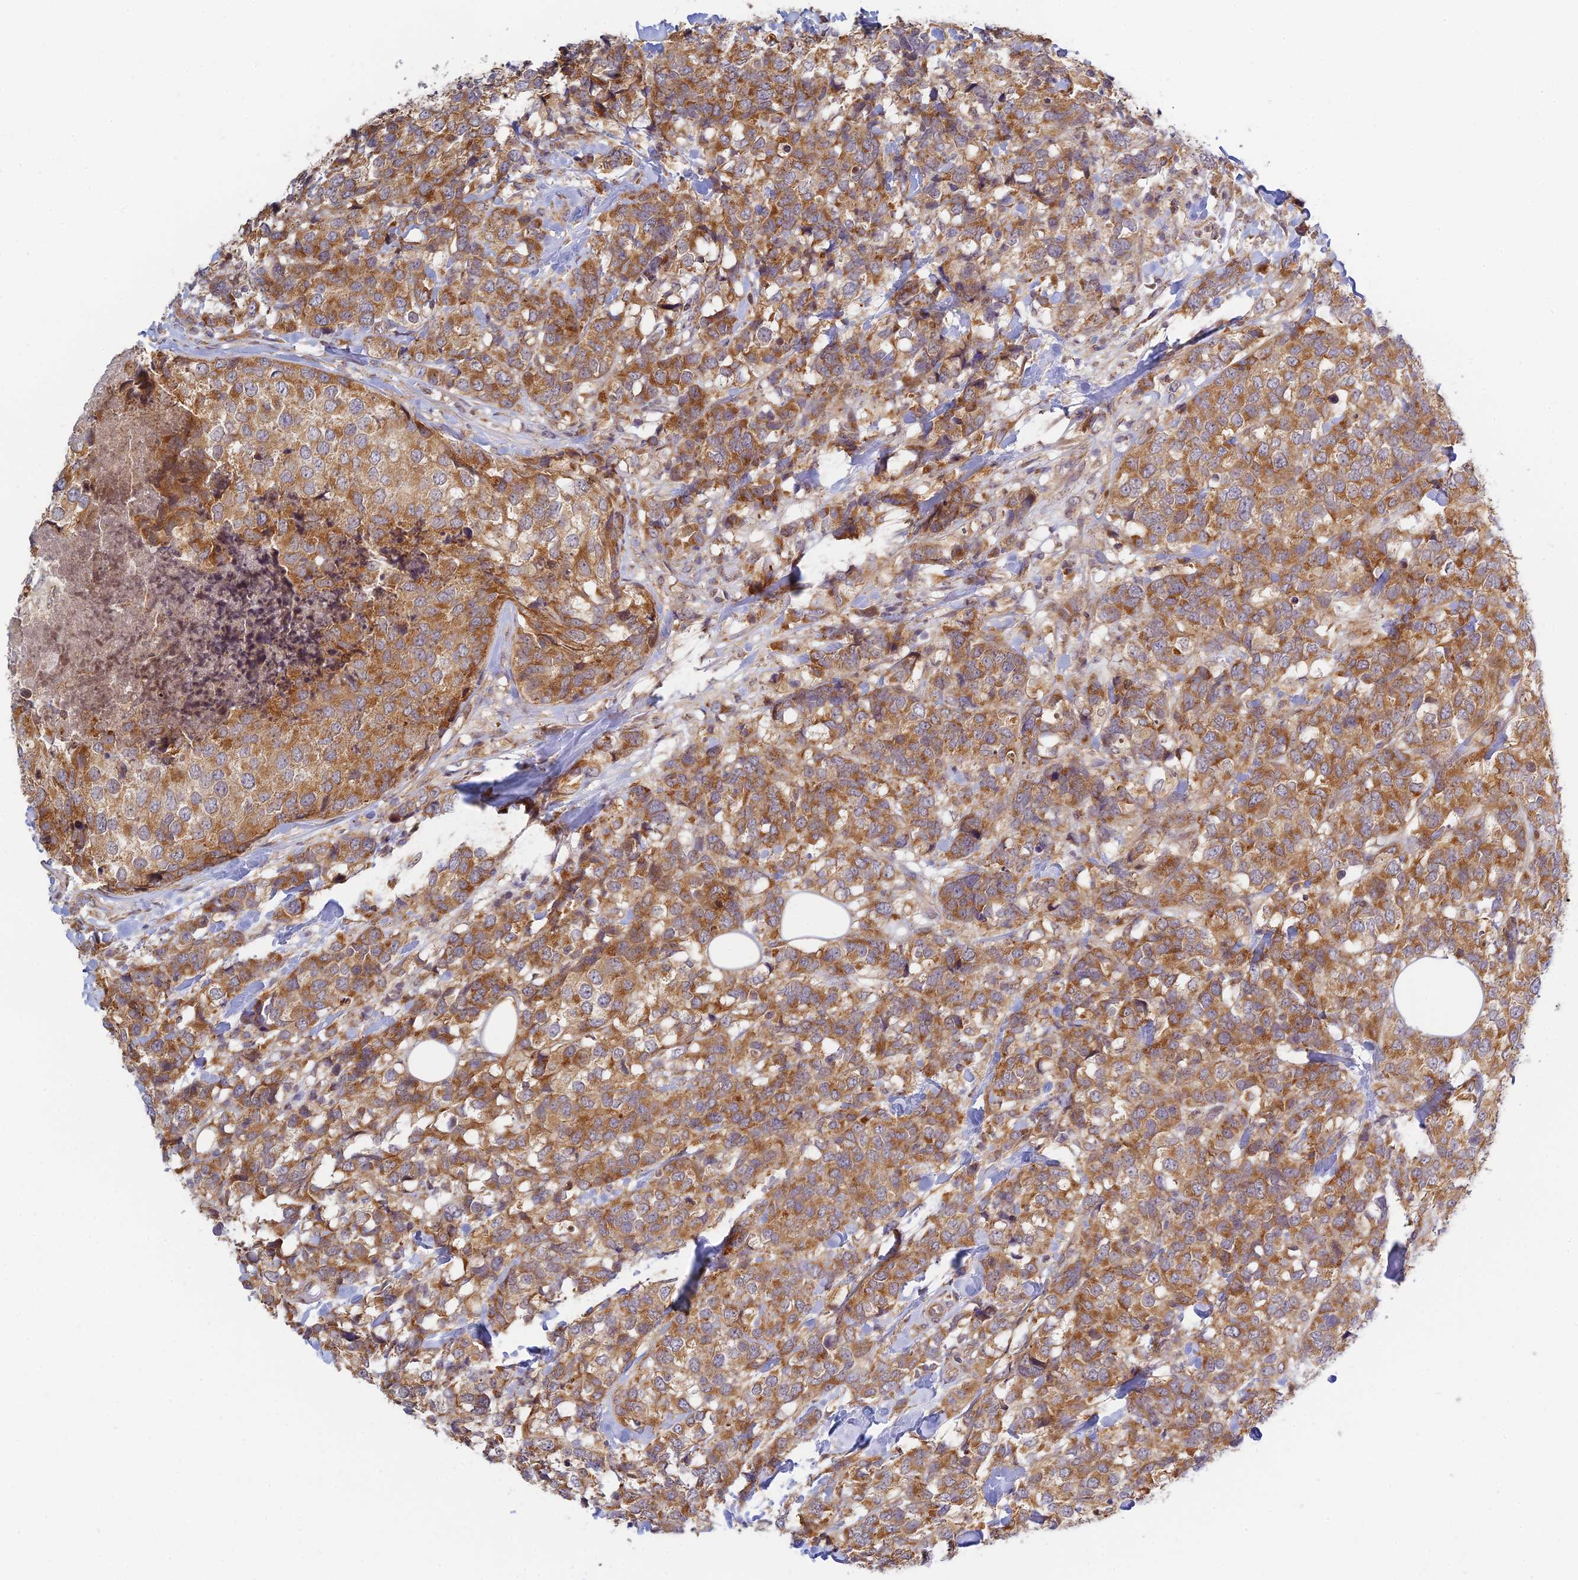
{"staining": {"intensity": "moderate", "quantity": ">75%", "location": "cytoplasmic/membranous"}, "tissue": "breast cancer", "cell_type": "Tumor cells", "image_type": "cancer", "snomed": [{"axis": "morphology", "description": "Lobular carcinoma"}, {"axis": "topography", "description": "Breast"}], "caption": "An image of breast cancer (lobular carcinoma) stained for a protein displays moderate cytoplasmic/membranous brown staining in tumor cells.", "gene": "HOOK2", "patient": {"sex": "female", "age": 59}}